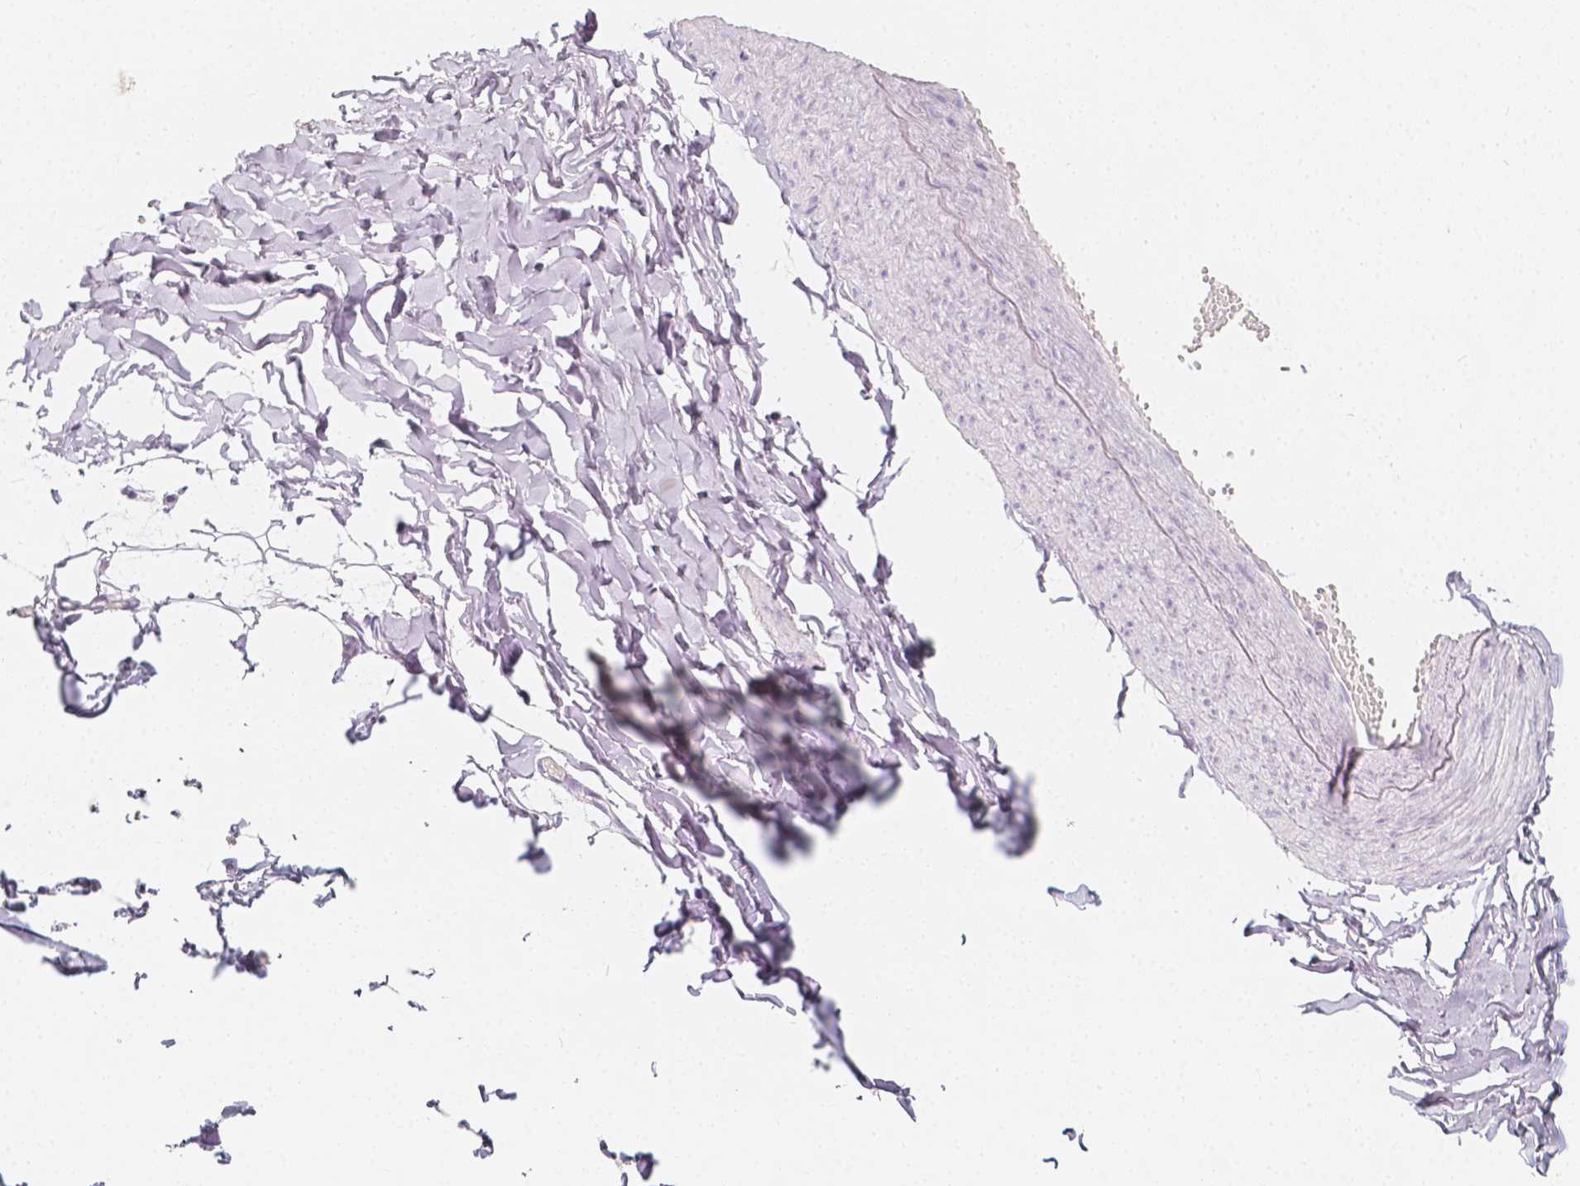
{"staining": {"intensity": "negative", "quantity": "none", "location": "none"}, "tissue": "adipose tissue", "cell_type": "Adipocytes", "image_type": "normal", "snomed": [{"axis": "morphology", "description": "Normal tissue, NOS"}, {"axis": "topography", "description": "Gallbladder"}, {"axis": "topography", "description": "Peripheral nerve tissue"}], "caption": "This is an immunohistochemistry (IHC) micrograph of normal human adipose tissue. There is no expression in adipocytes.", "gene": "RBFOX1", "patient": {"sex": "female", "age": 45}}